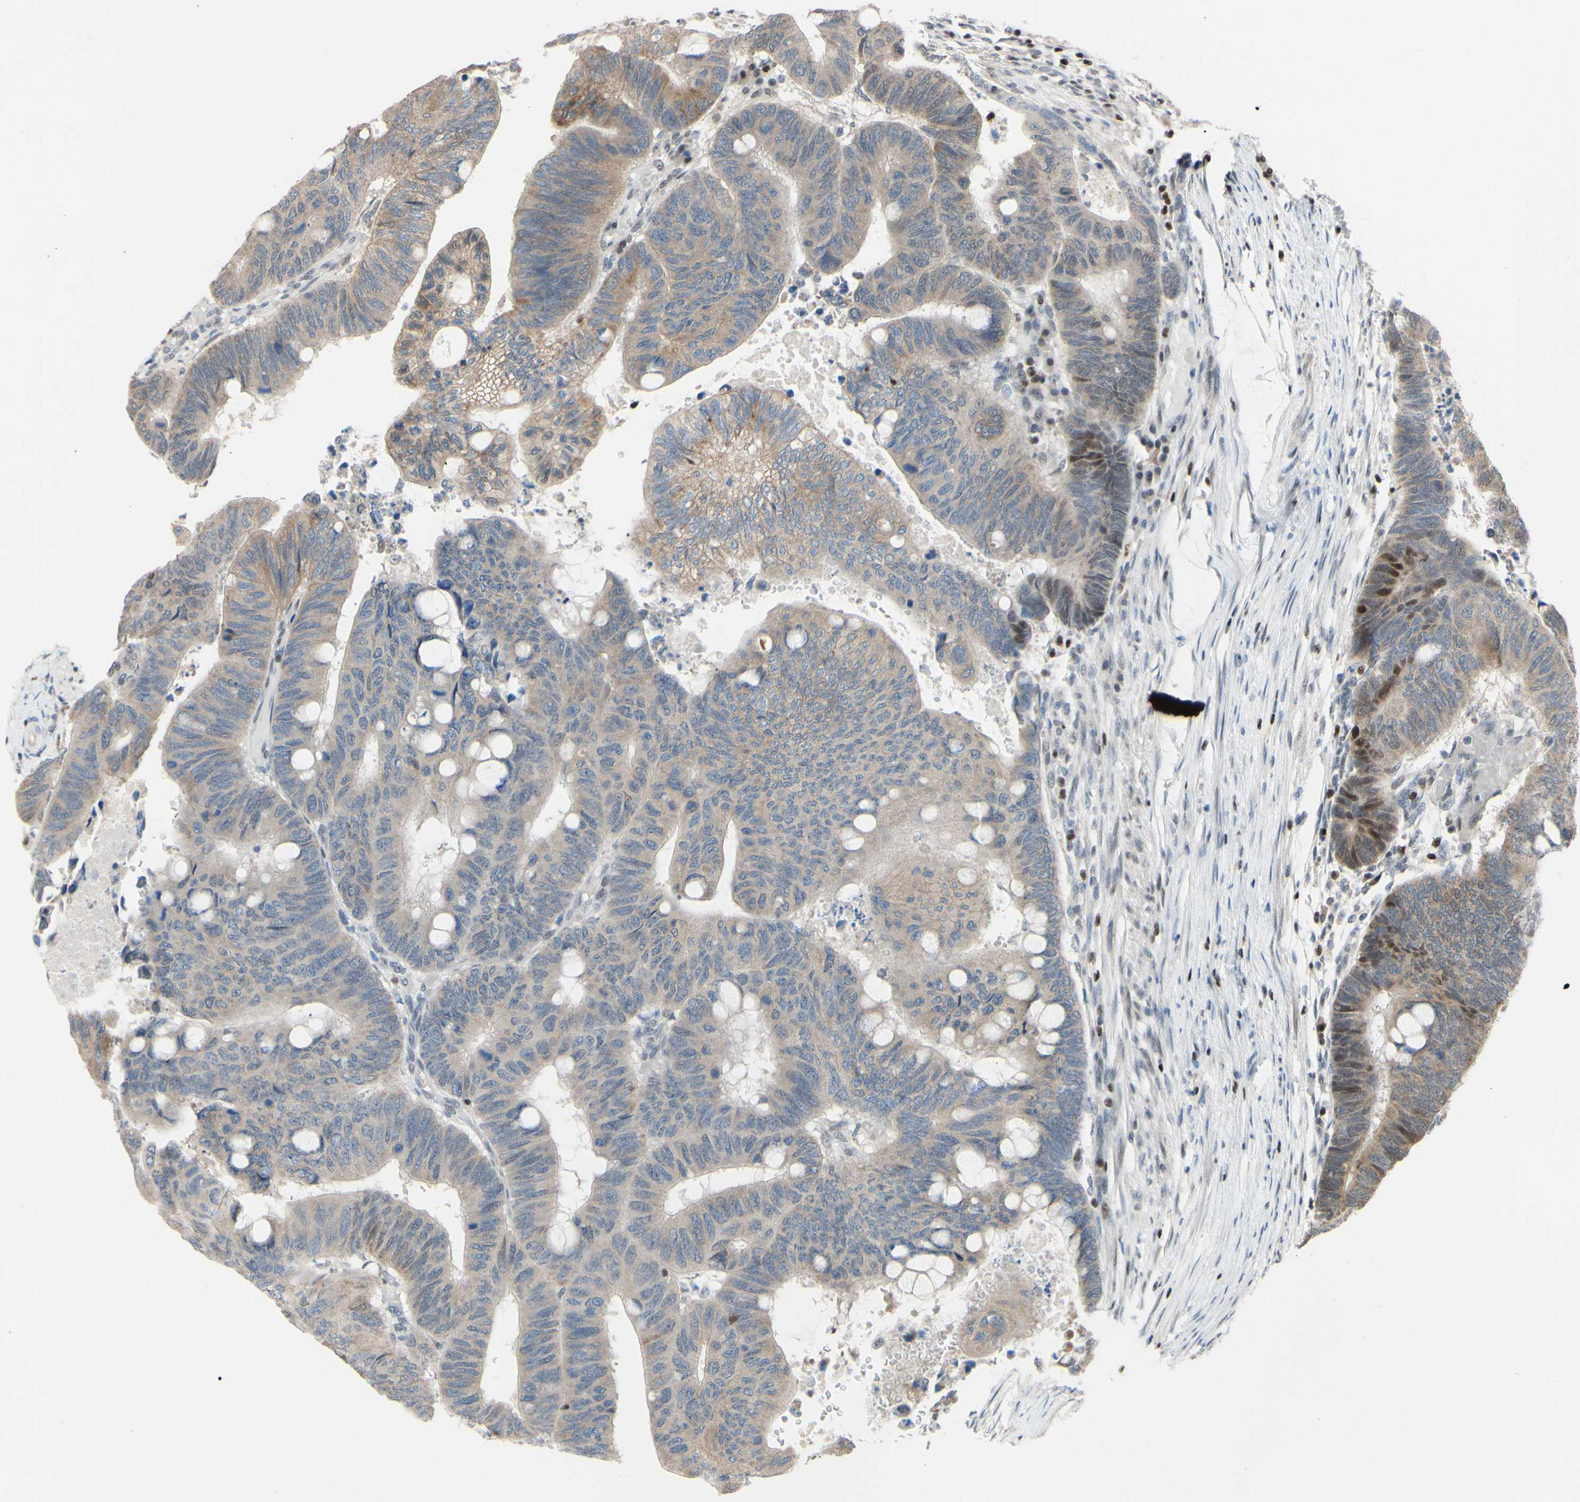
{"staining": {"intensity": "weak", "quantity": ">75%", "location": "cytoplasmic/membranous,nuclear"}, "tissue": "colorectal cancer", "cell_type": "Tumor cells", "image_type": "cancer", "snomed": [{"axis": "morphology", "description": "Normal tissue, NOS"}, {"axis": "morphology", "description": "Adenocarcinoma, NOS"}, {"axis": "topography", "description": "Rectum"}, {"axis": "topography", "description": "Peripheral nerve tissue"}], "caption": "Approximately >75% of tumor cells in human adenocarcinoma (colorectal) reveal weak cytoplasmic/membranous and nuclear protein staining as visualized by brown immunohistochemical staining.", "gene": "SP4", "patient": {"sex": "male", "age": 92}}